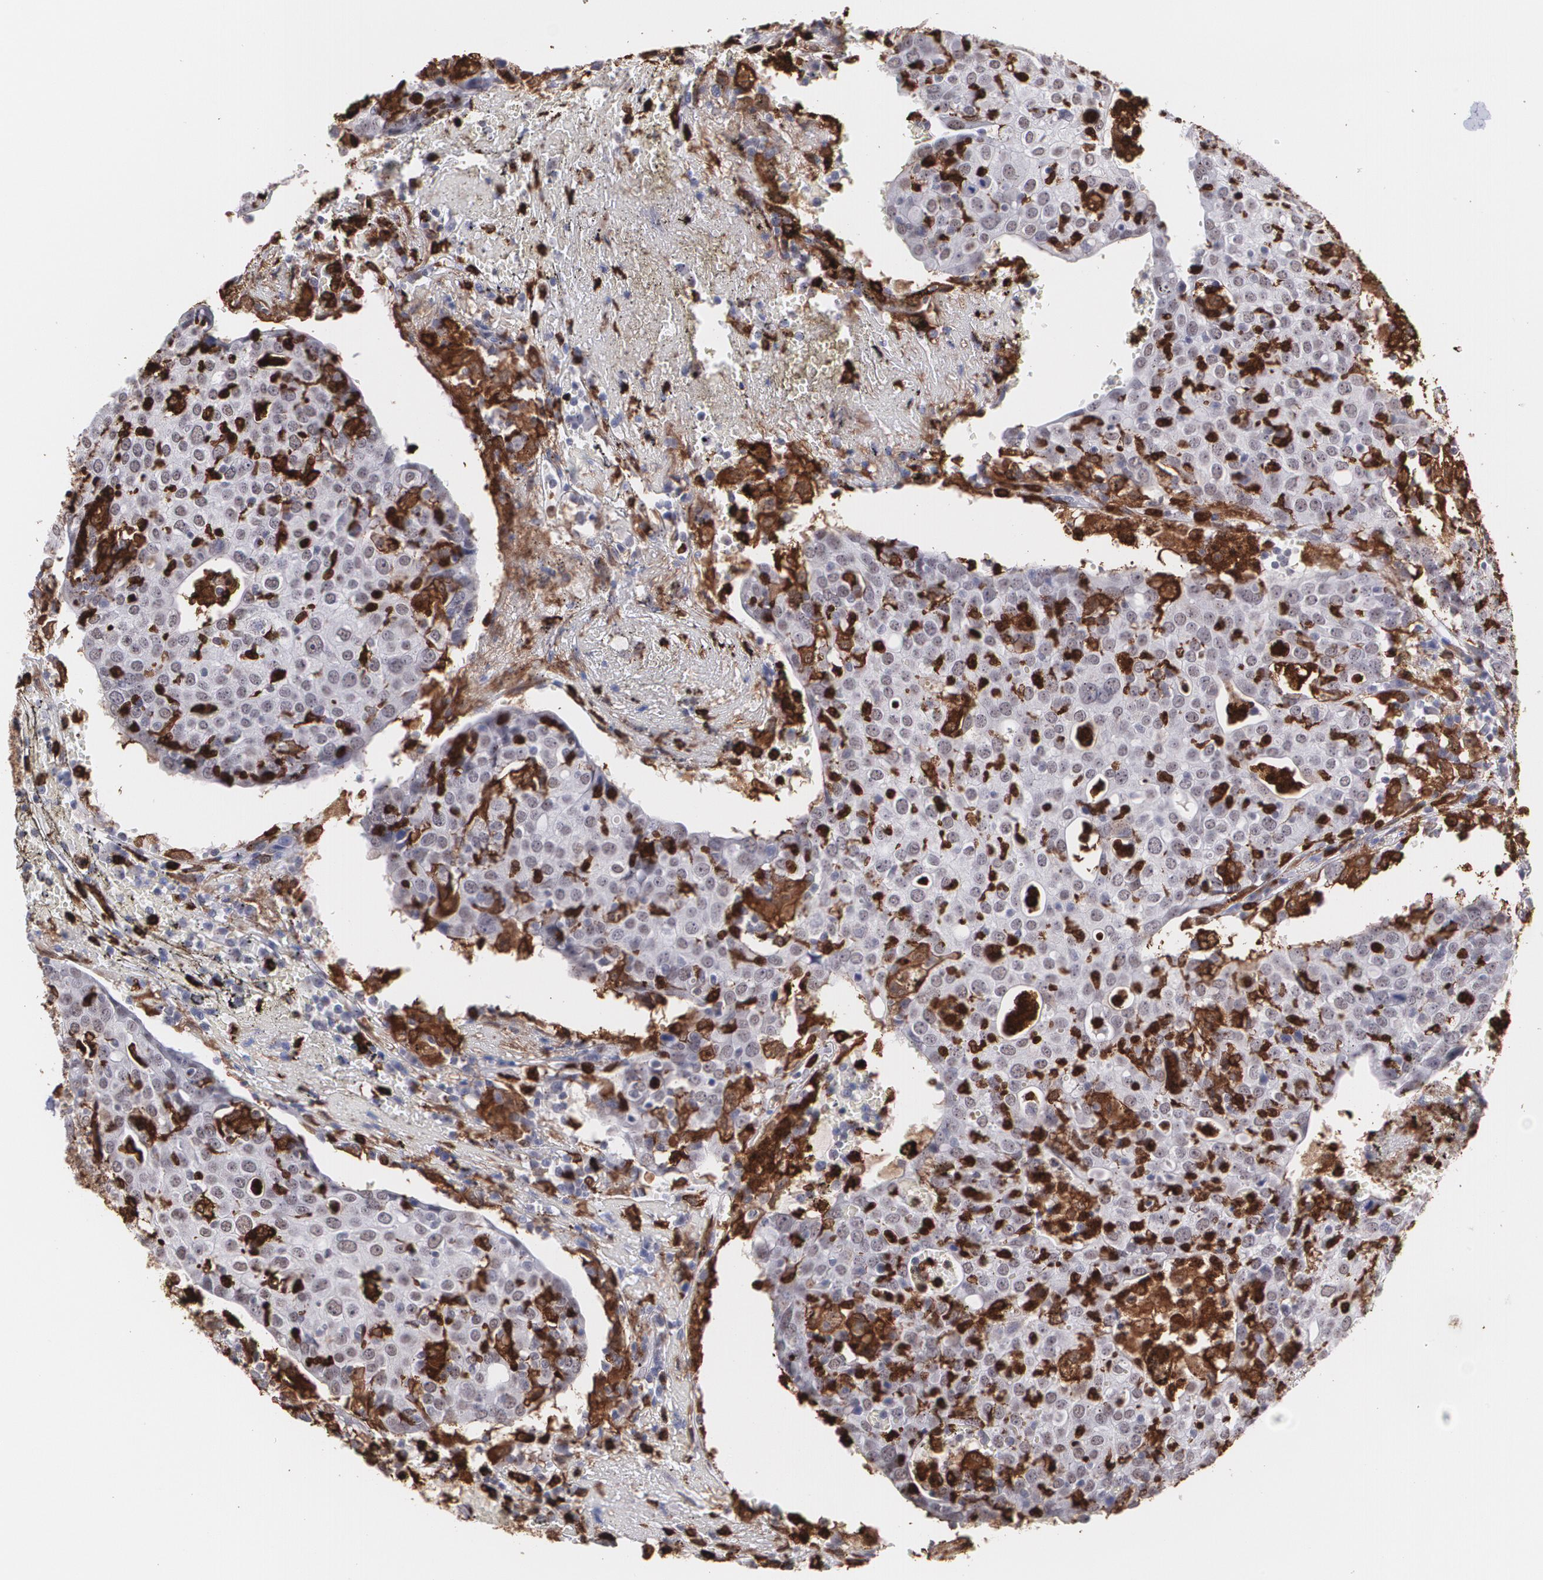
{"staining": {"intensity": "negative", "quantity": "none", "location": "none"}, "tissue": "head and neck cancer", "cell_type": "Tumor cells", "image_type": "cancer", "snomed": [{"axis": "morphology", "description": "Adenocarcinoma, NOS"}, {"axis": "topography", "description": "Salivary gland"}, {"axis": "topography", "description": "Head-Neck"}], "caption": "DAB (3,3'-diaminobenzidine) immunohistochemical staining of head and neck adenocarcinoma demonstrates no significant staining in tumor cells. (DAB immunohistochemistry visualized using brightfield microscopy, high magnification).", "gene": "NCF2", "patient": {"sex": "female", "age": 65}}